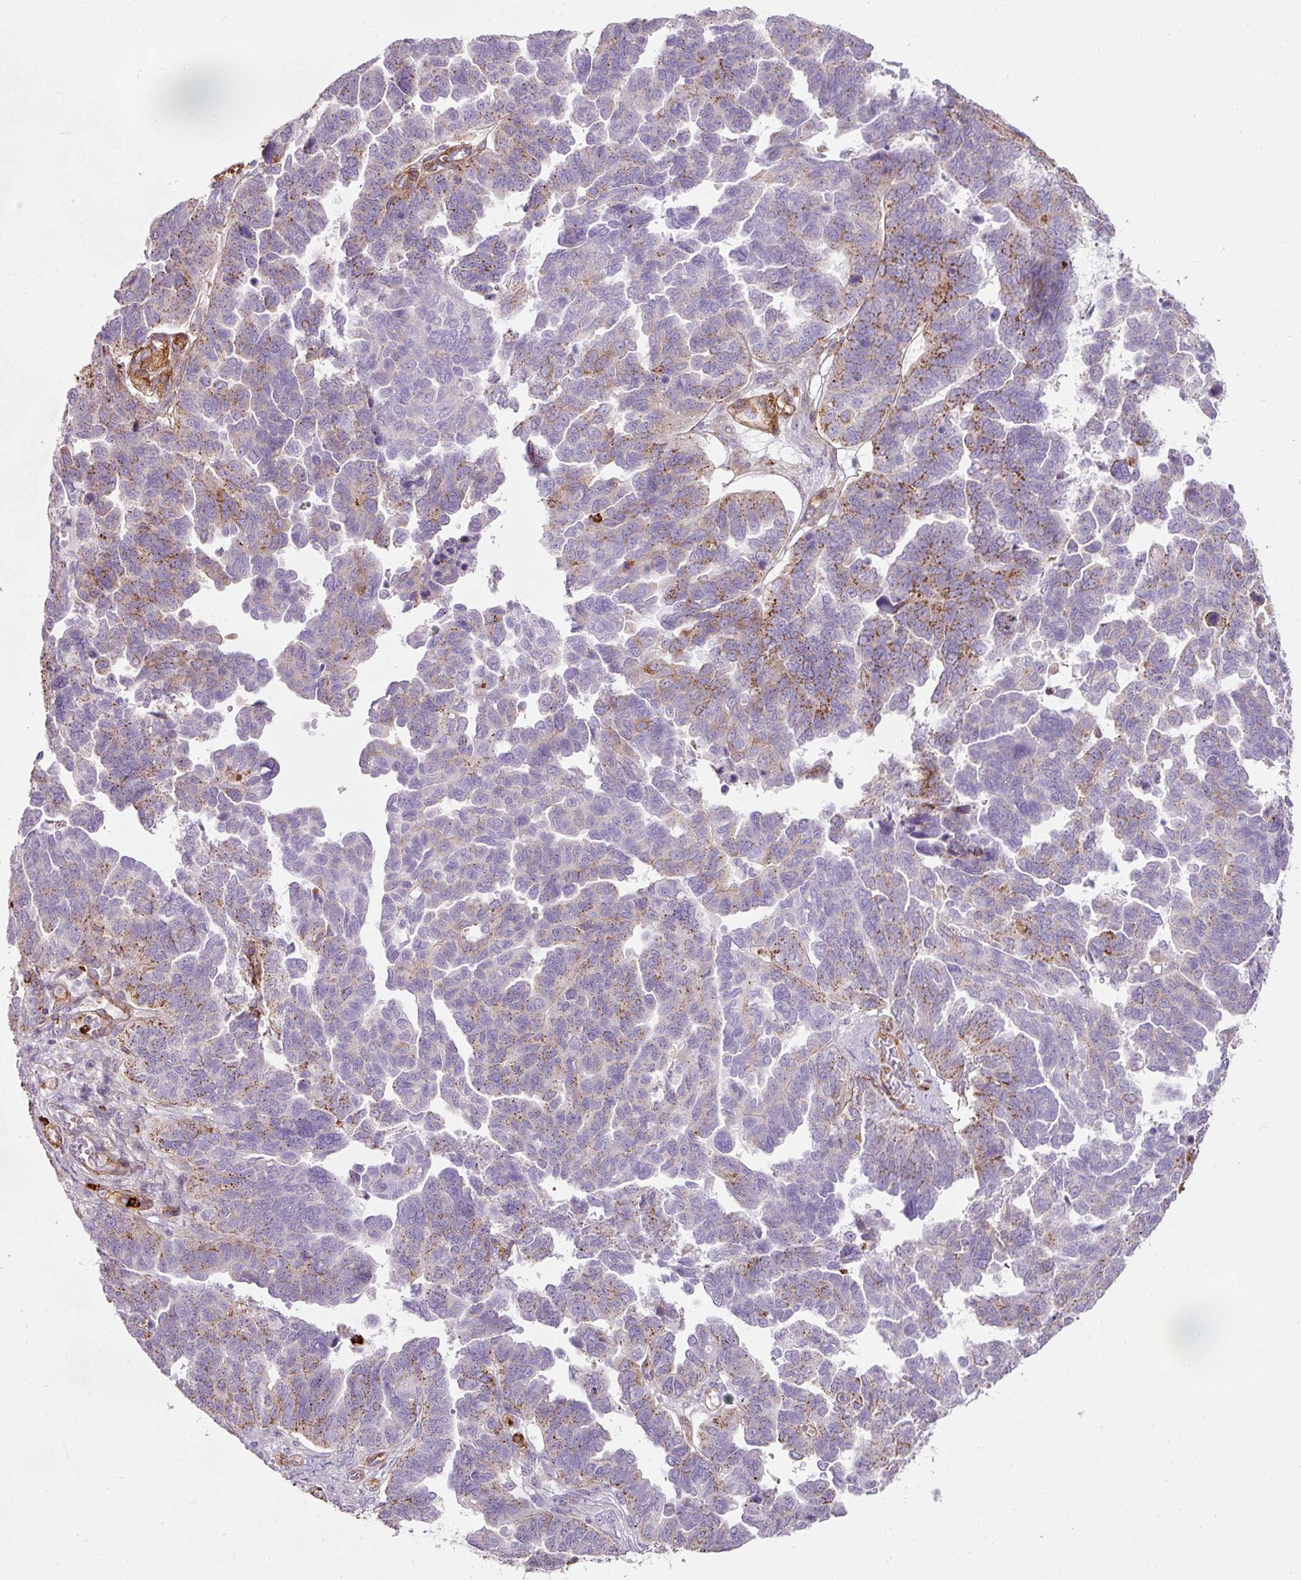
{"staining": {"intensity": "moderate", "quantity": "25%-75%", "location": "cytoplasmic/membranous"}, "tissue": "ovarian cancer", "cell_type": "Tumor cells", "image_type": "cancer", "snomed": [{"axis": "morphology", "description": "Cystadenocarcinoma, serous, NOS"}, {"axis": "topography", "description": "Ovary"}], "caption": "The photomicrograph exhibits staining of ovarian cancer (serous cystadenocarcinoma), revealing moderate cytoplasmic/membranous protein positivity (brown color) within tumor cells.", "gene": "LOXL4", "patient": {"sex": "female", "age": 64}}